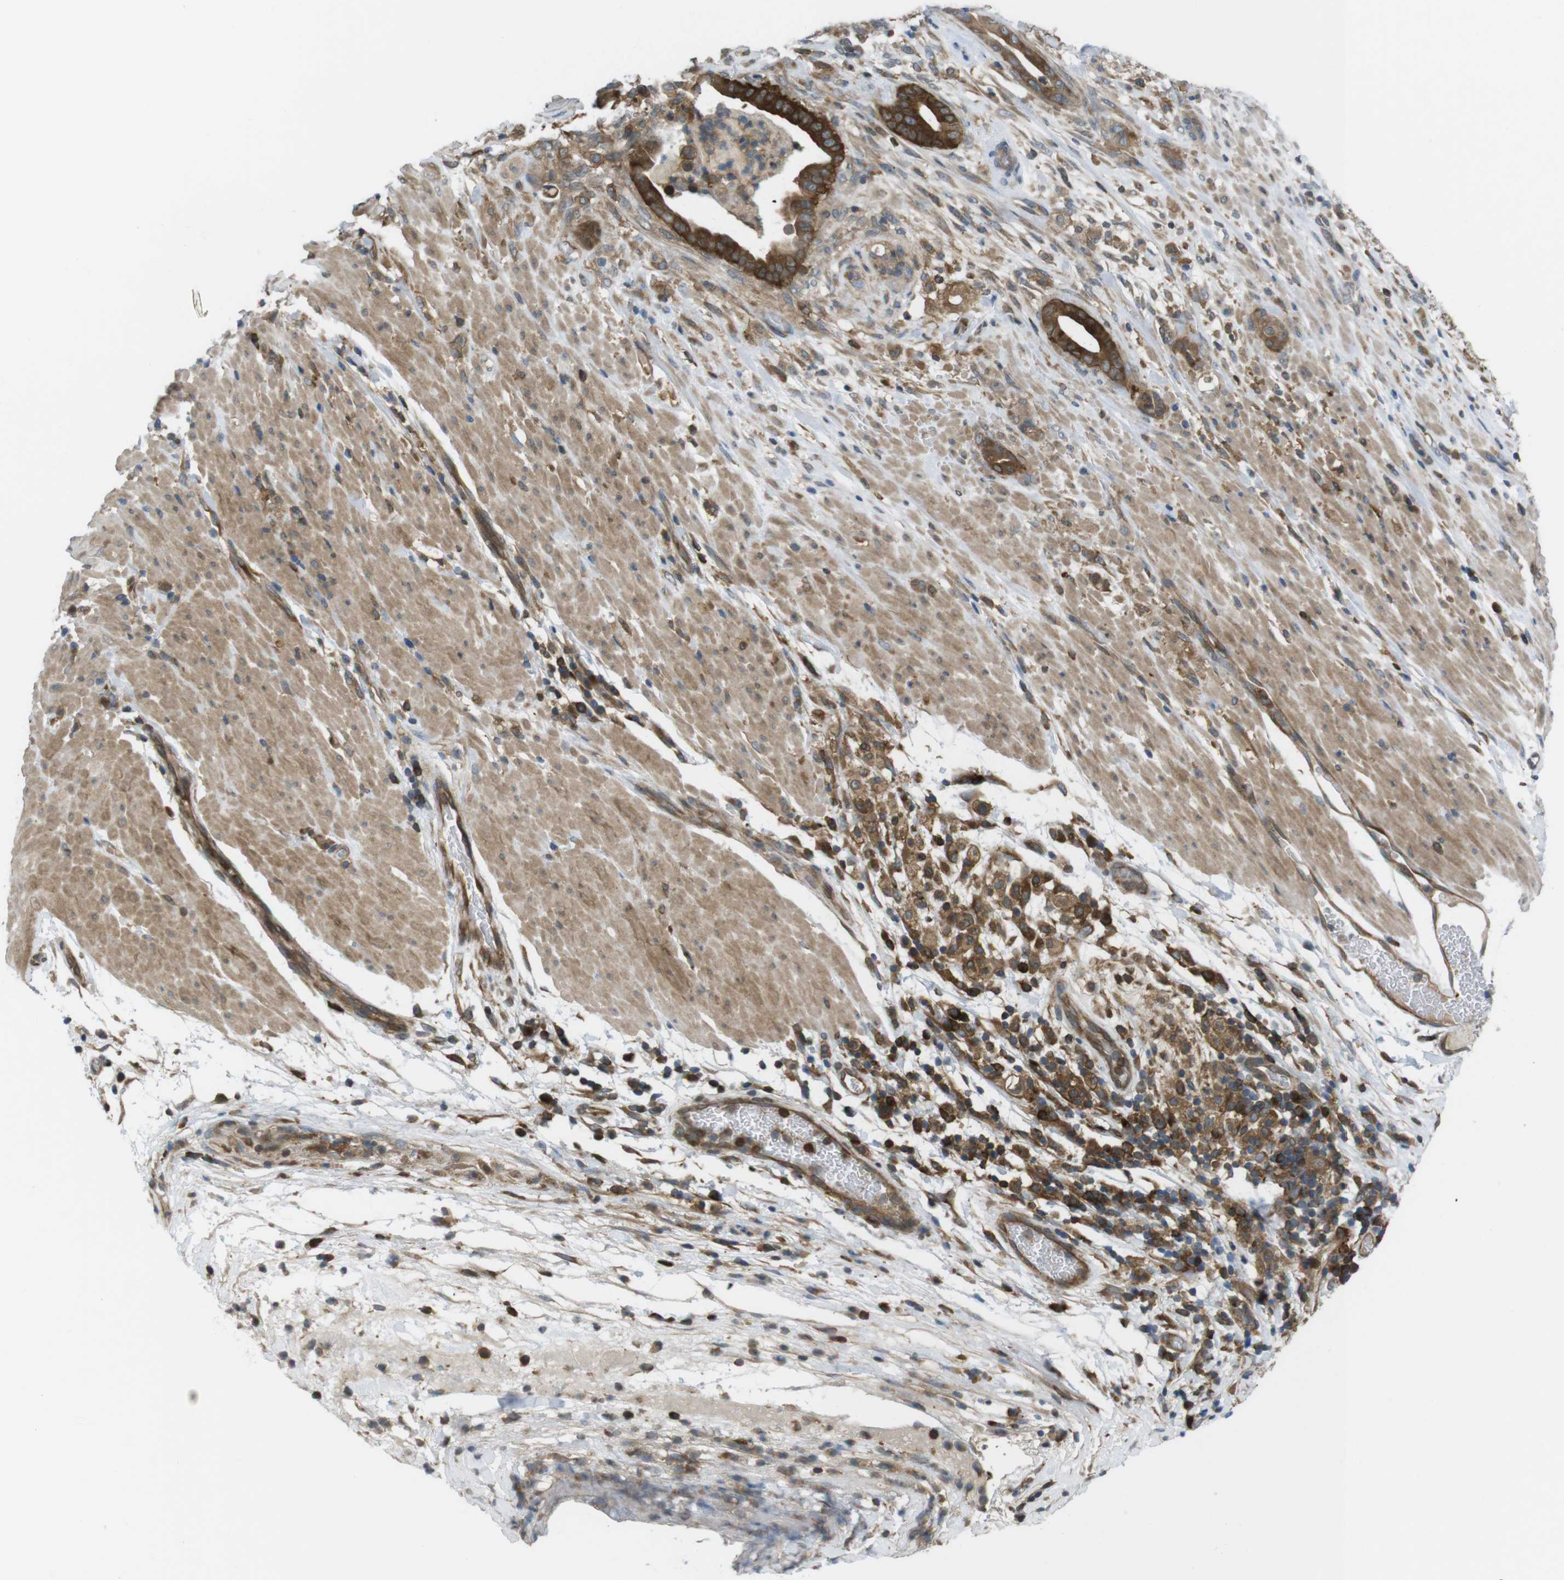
{"staining": {"intensity": "strong", "quantity": ">75%", "location": "cytoplasmic/membranous"}, "tissue": "pancreatic cancer", "cell_type": "Tumor cells", "image_type": "cancer", "snomed": [{"axis": "morphology", "description": "Adenocarcinoma, NOS"}, {"axis": "topography", "description": "Pancreas"}], "caption": "IHC of adenocarcinoma (pancreatic) displays high levels of strong cytoplasmic/membranous positivity in approximately >75% of tumor cells.", "gene": "MTHFD1", "patient": {"sex": "male", "age": 63}}